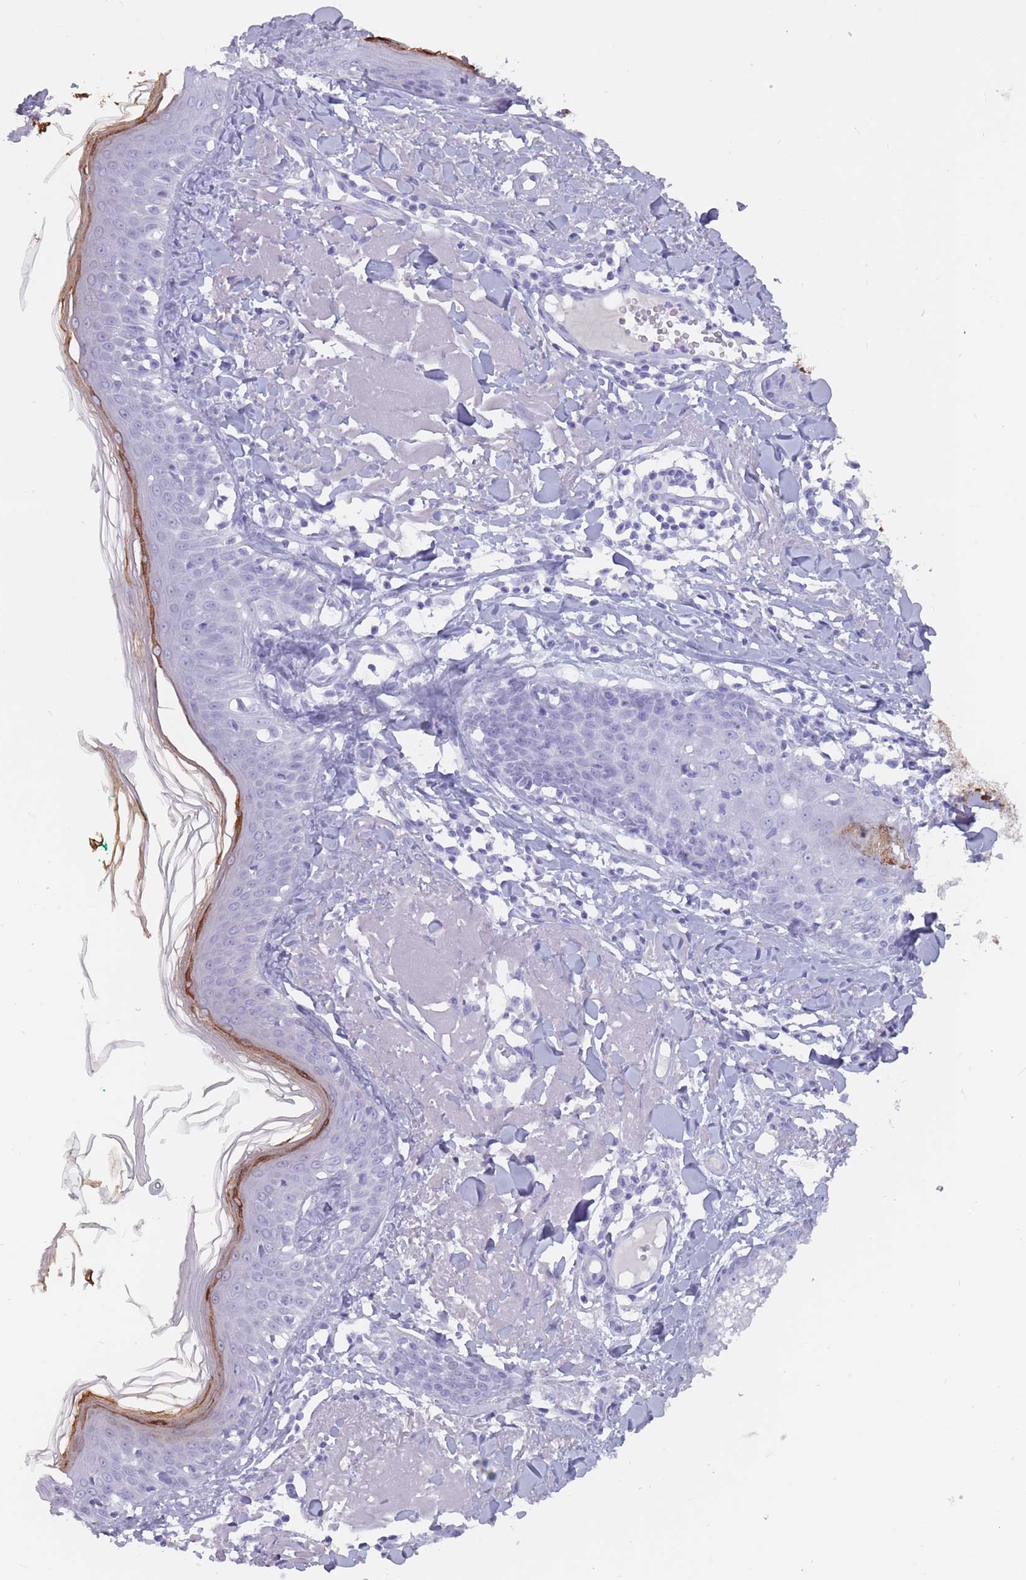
{"staining": {"intensity": "negative", "quantity": "none", "location": "none"}, "tissue": "skin", "cell_type": "Fibroblasts", "image_type": "normal", "snomed": [{"axis": "morphology", "description": "Normal tissue, NOS"}, {"axis": "morphology", "description": "Malignant melanoma, NOS"}, {"axis": "topography", "description": "Skin"}], "caption": "Histopathology image shows no protein positivity in fibroblasts of normal skin. Brightfield microscopy of immunohistochemistry stained with DAB (brown) and hematoxylin (blue), captured at high magnification.", "gene": "PNMA3", "patient": {"sex": "male", "age": 80}}